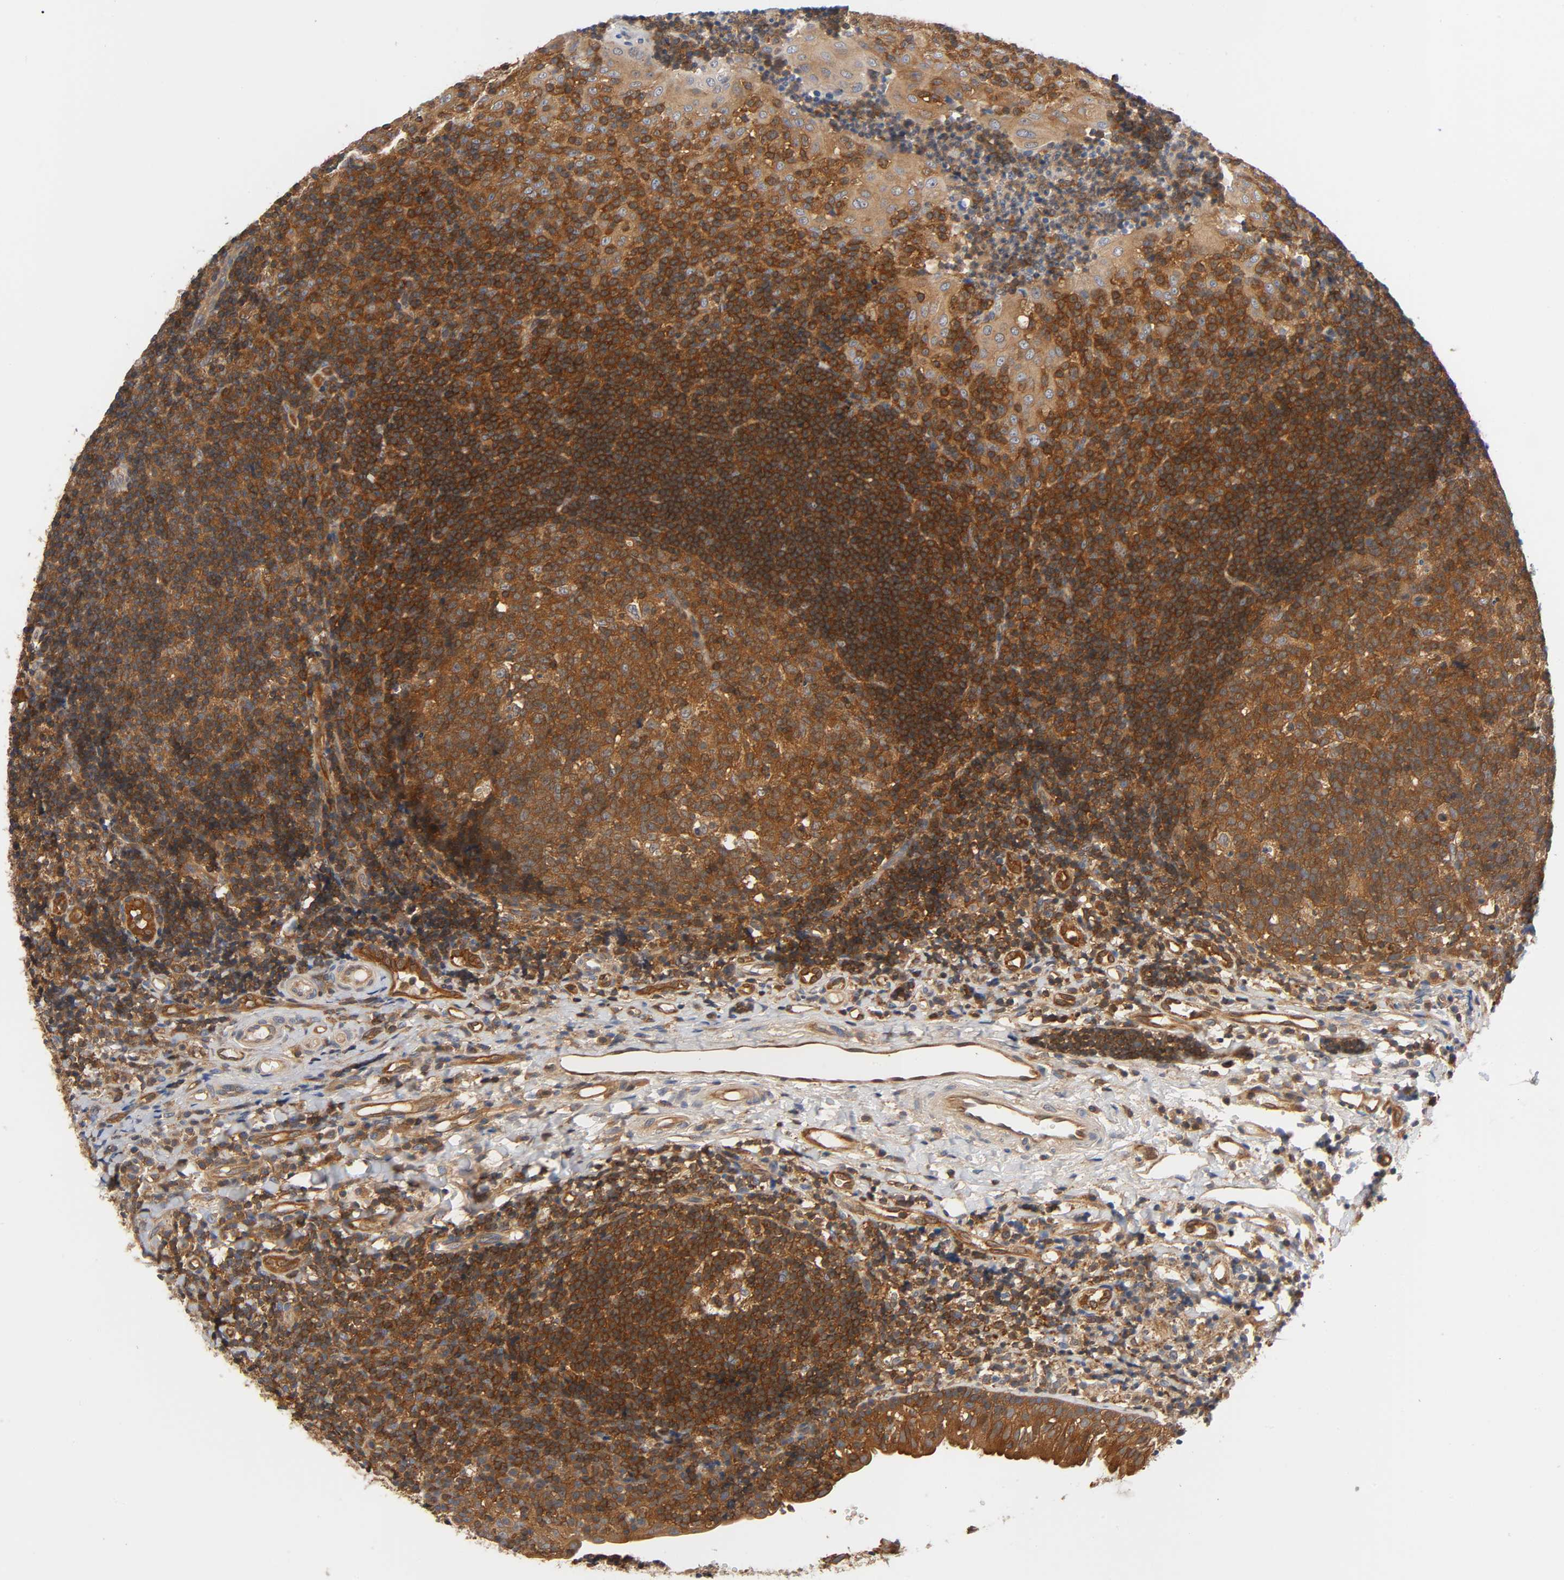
{"staining": {"intensity": "strong", "quantity": ">75%", "location": "cytoplasmic/membranous"}, "tissue": "tonsil", "cell_type": "Germinal center cells", "image_type": "normal", "snomed": [{"axis": "morphology", "description": "Normal tissue, NOS"}, {"axis": "topography", "description": "Tonsil"}], "caption": "An IHC photomicrograph of unremarkable tissue is shown. Protein staining in brown highlights strong cytoplasmic/membranous positivity in tonsil within germinal center cells. (IHC, brightfield microscopy, high magnification).", "gene": "PRKAB1", "patient": {"sex": "female", "age": 40}}